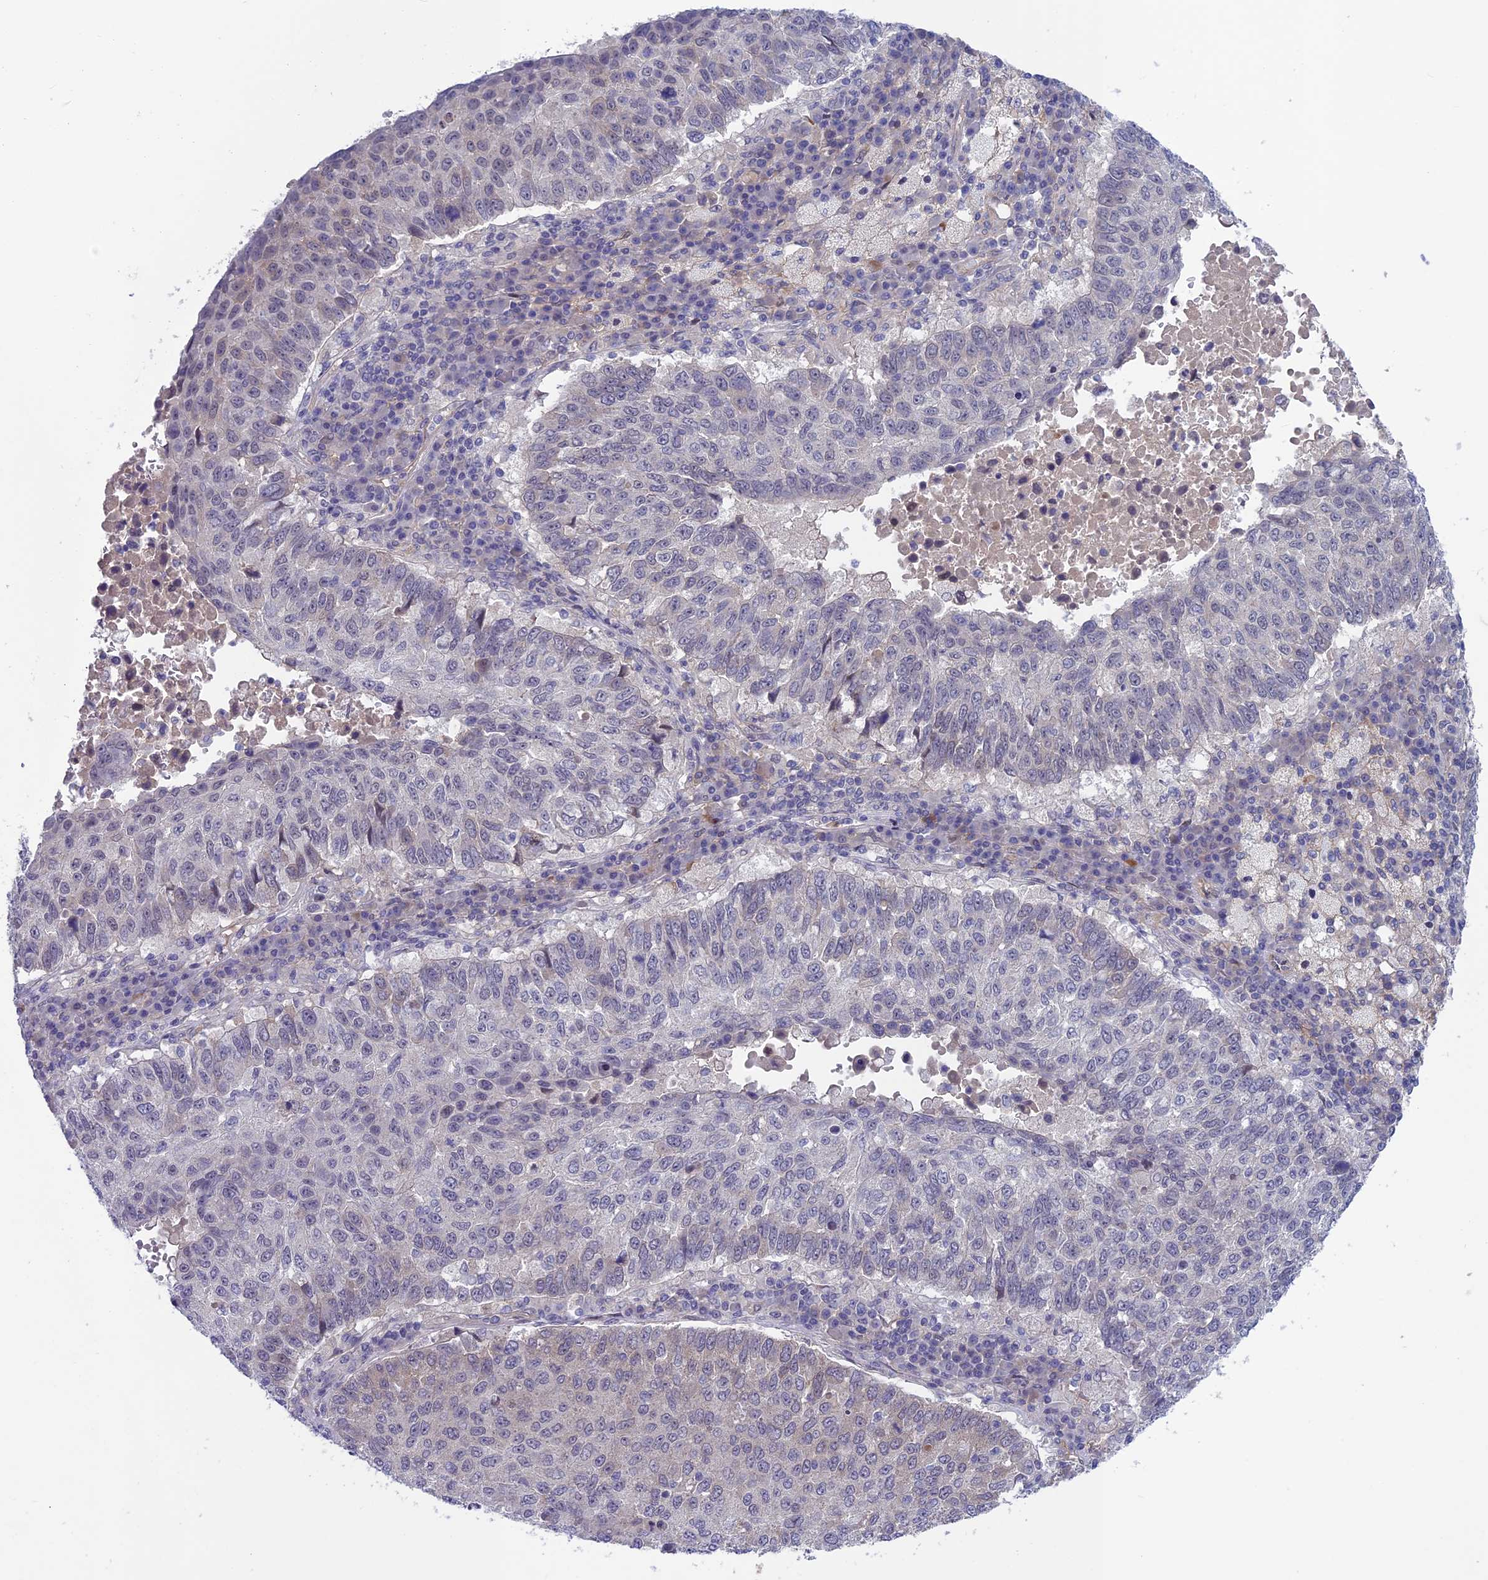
{"staining": {"intensity": "negative", "quantity": "none", "location": "none"}, "tissue": "lung cancer", "cell_type": "Tumor cells", "image_type": "cancer", "snomed": [{"axis": "morphology", "description": "Squamous cell carcinoma, NOS"}, {"axis": "topography", "description": "Lung"}], "caption": "IHC of human lung cancer (squamous cell carcinoma) exhibits no staining in tumor cells.", "gene": "FKBPL", "patient": {"sex": "male", "age": 73}}